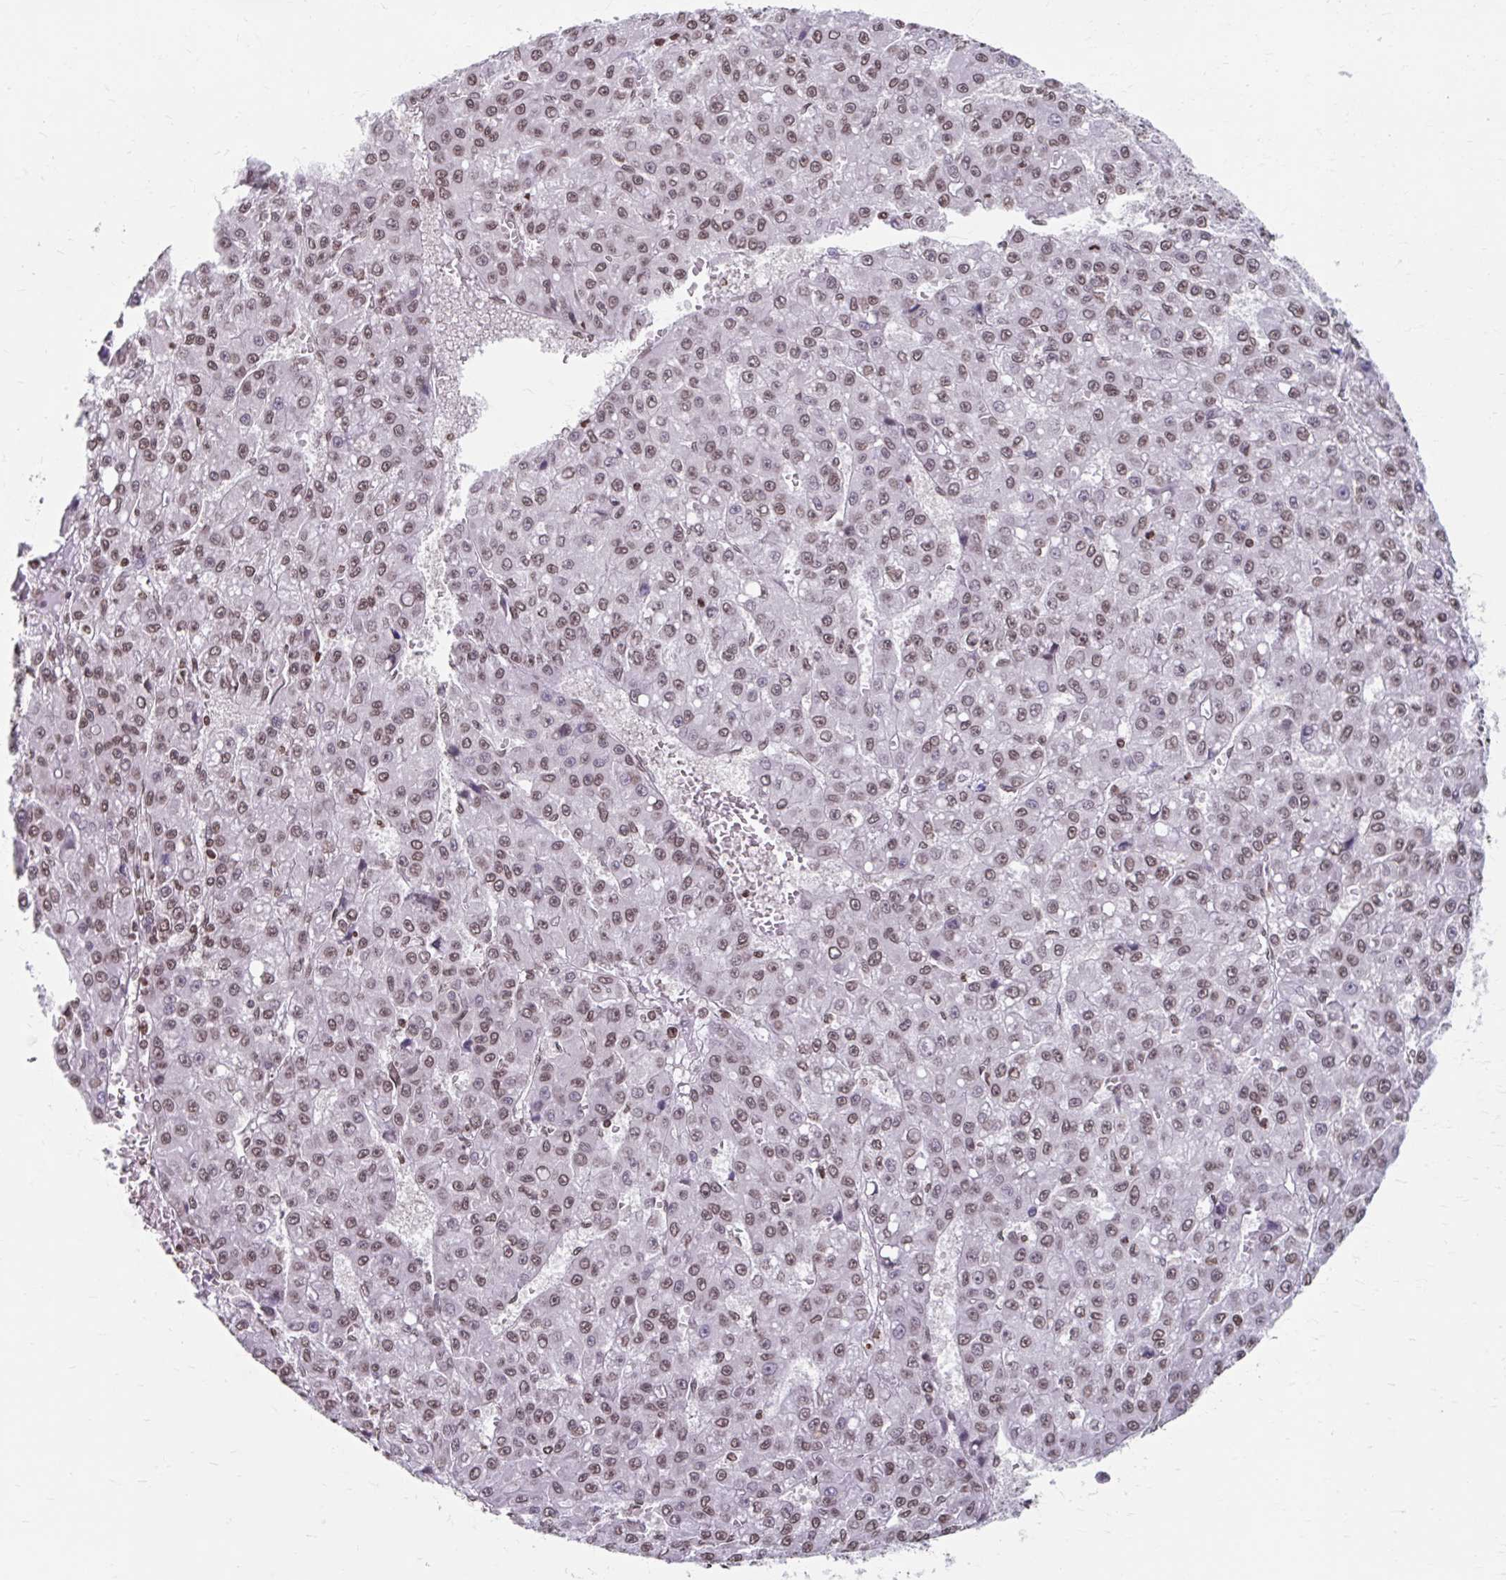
{"staining": {"intensity": "moderate", "quantity": "25%-75%", "location": "nuclear"}, "tissue": "liver cancer", "cell_type": "Tumor cells", "image_type": "cancer", "snomed": [{"axis": "morphology", "description": "Carcinoma, Hepatocellular, NOS"}, {"axis": "topography", "description": "Liver"}], "caption": "Immunohistochemical staining of human liver hepatocellular carcinoma displays medium levels of moderate nuclear positivity in approximately 25%-75% of tumor cells. Immunohistochemistry stains the protein in brown and the nuclei are stained blue.", "gene": "ORC3", "patient": {"sex": "male", "age": 70}}